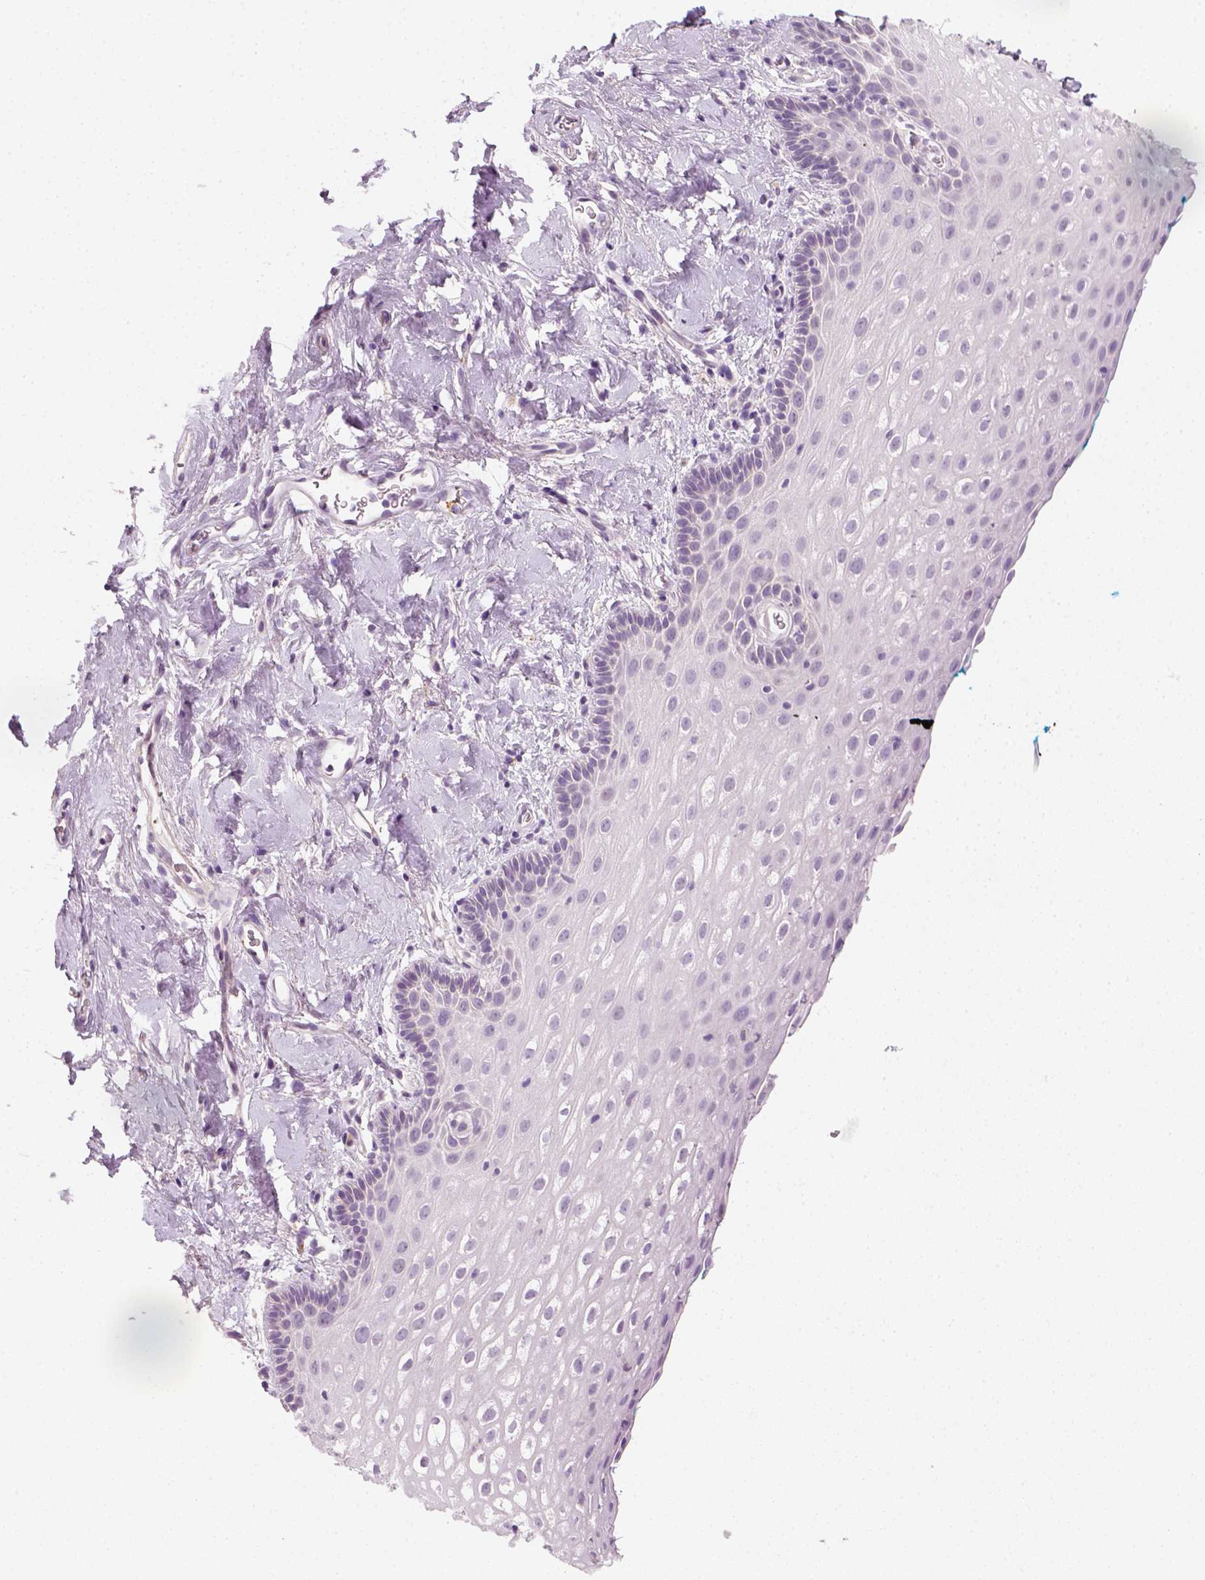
{"staining": {"intensity": "negative", "quantity": "none", "location": "none"}, "tissue": "vagina", "cell_type": "Squamous epithelial cells", "image_type": "normal", "snomed": [{"axis": "morphology", "description": "Normal tissue, NOS"}, {"axis": "morphology", "description": "Adenocarcinoma, NOS"}, {"axis": "topography", "description": "Rectum"}, {"axis": "topography", "description": "Vagina"}, {"axis": "topography", "description": "Peripheral nerve tissue"}], "caption": "A micrograph of vagina stained for a protein shows no brown staining in squamous epithelial cells.", "gene": "FAM163B", "patient": {"sex": "female", "age": 71}}